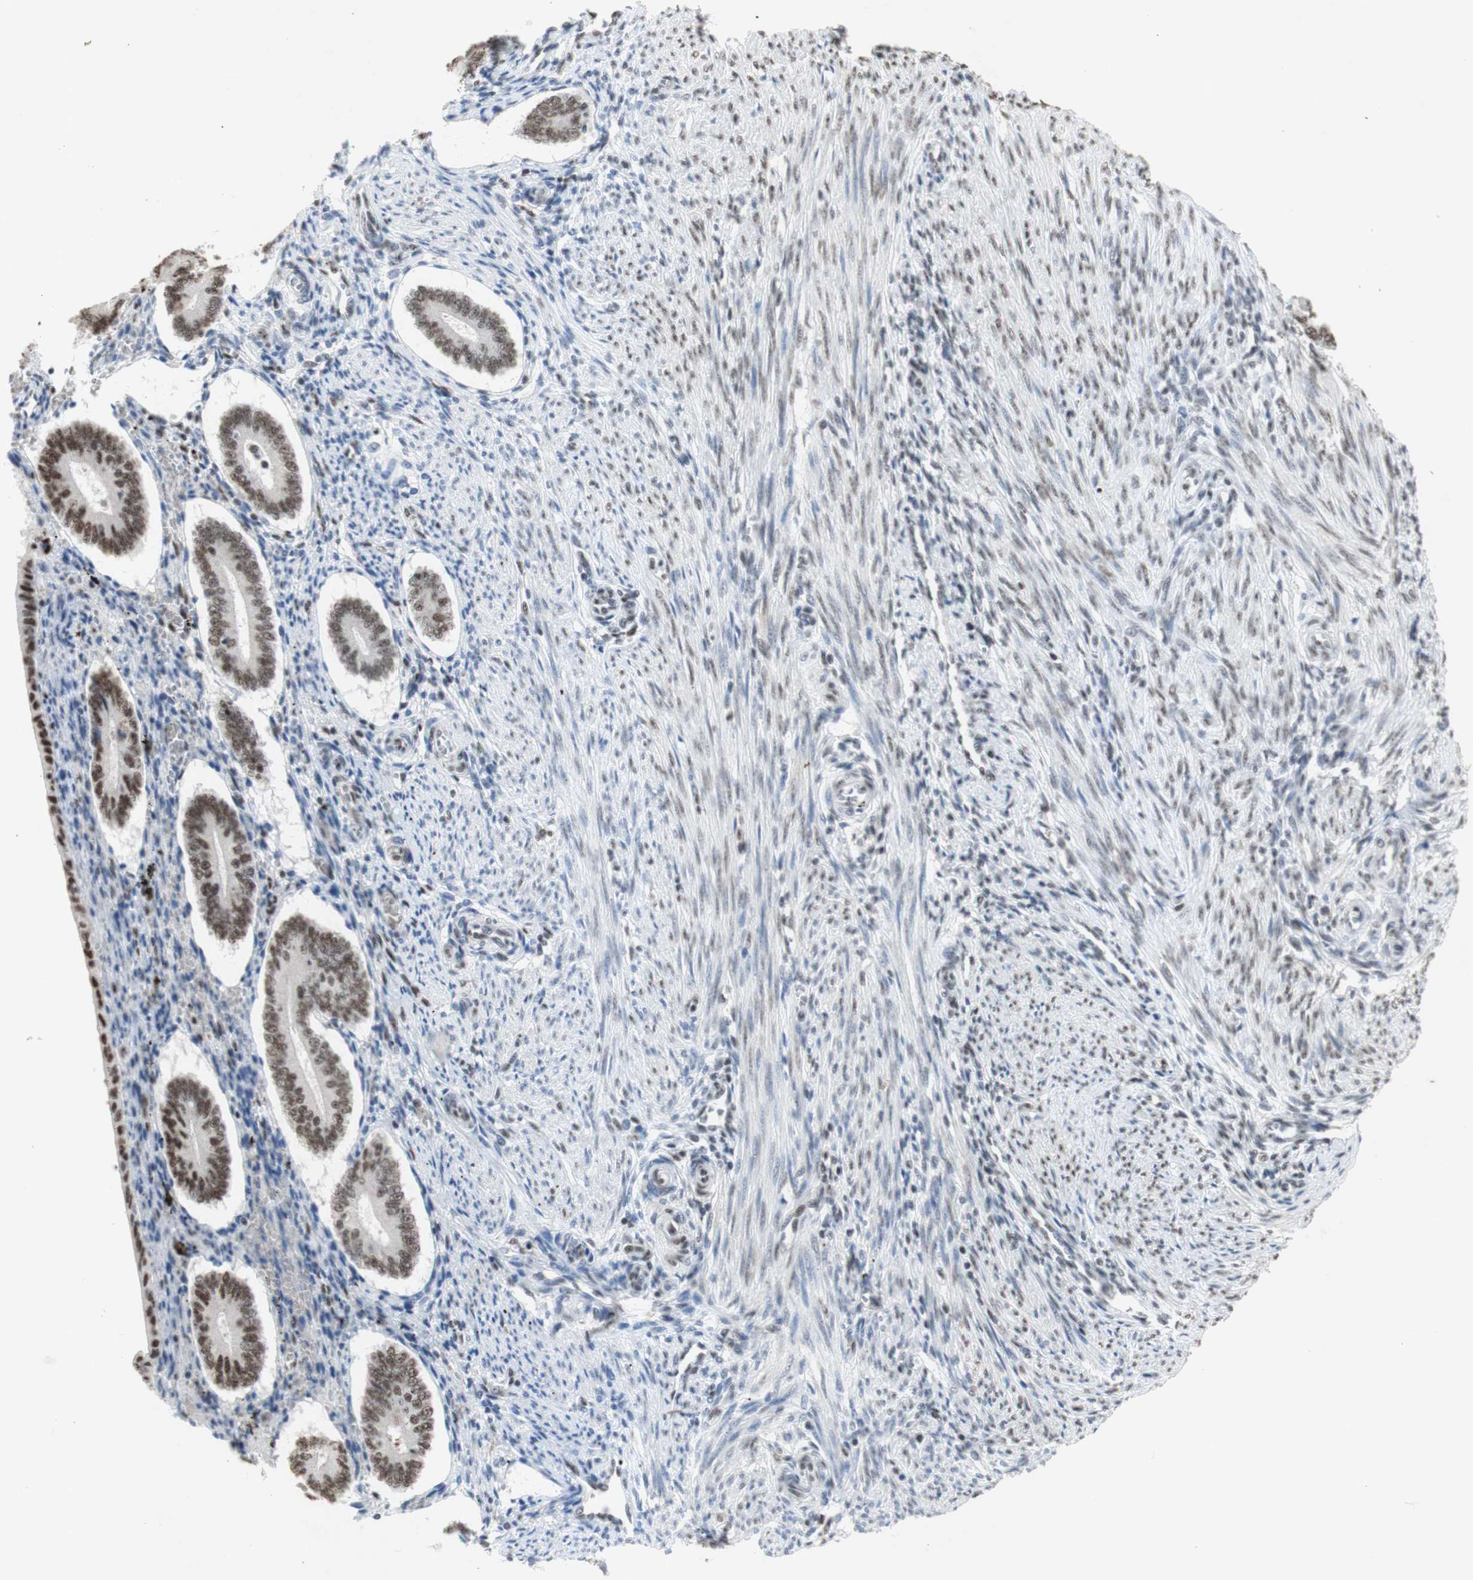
{"staining": {"intensity": "moderate", "quantity": "25%-75%", "location": "nuclear"}, "tissue": "endometrium", "cell_type": "Cells in endometrial stroma", "image_type": "normal", "snomed": [{"axis": "morphology", "description": "Normal tissue, NOS"}, {"axis": "topography", "description": "Endometrium"}], "caption": "Moderate nuclear protein expression is appreciated in about 25%-75% of cells in endometrial stroma in endometrium.", "gene": "SNRPB", "patient": {"sex": "female", "age": 42}}